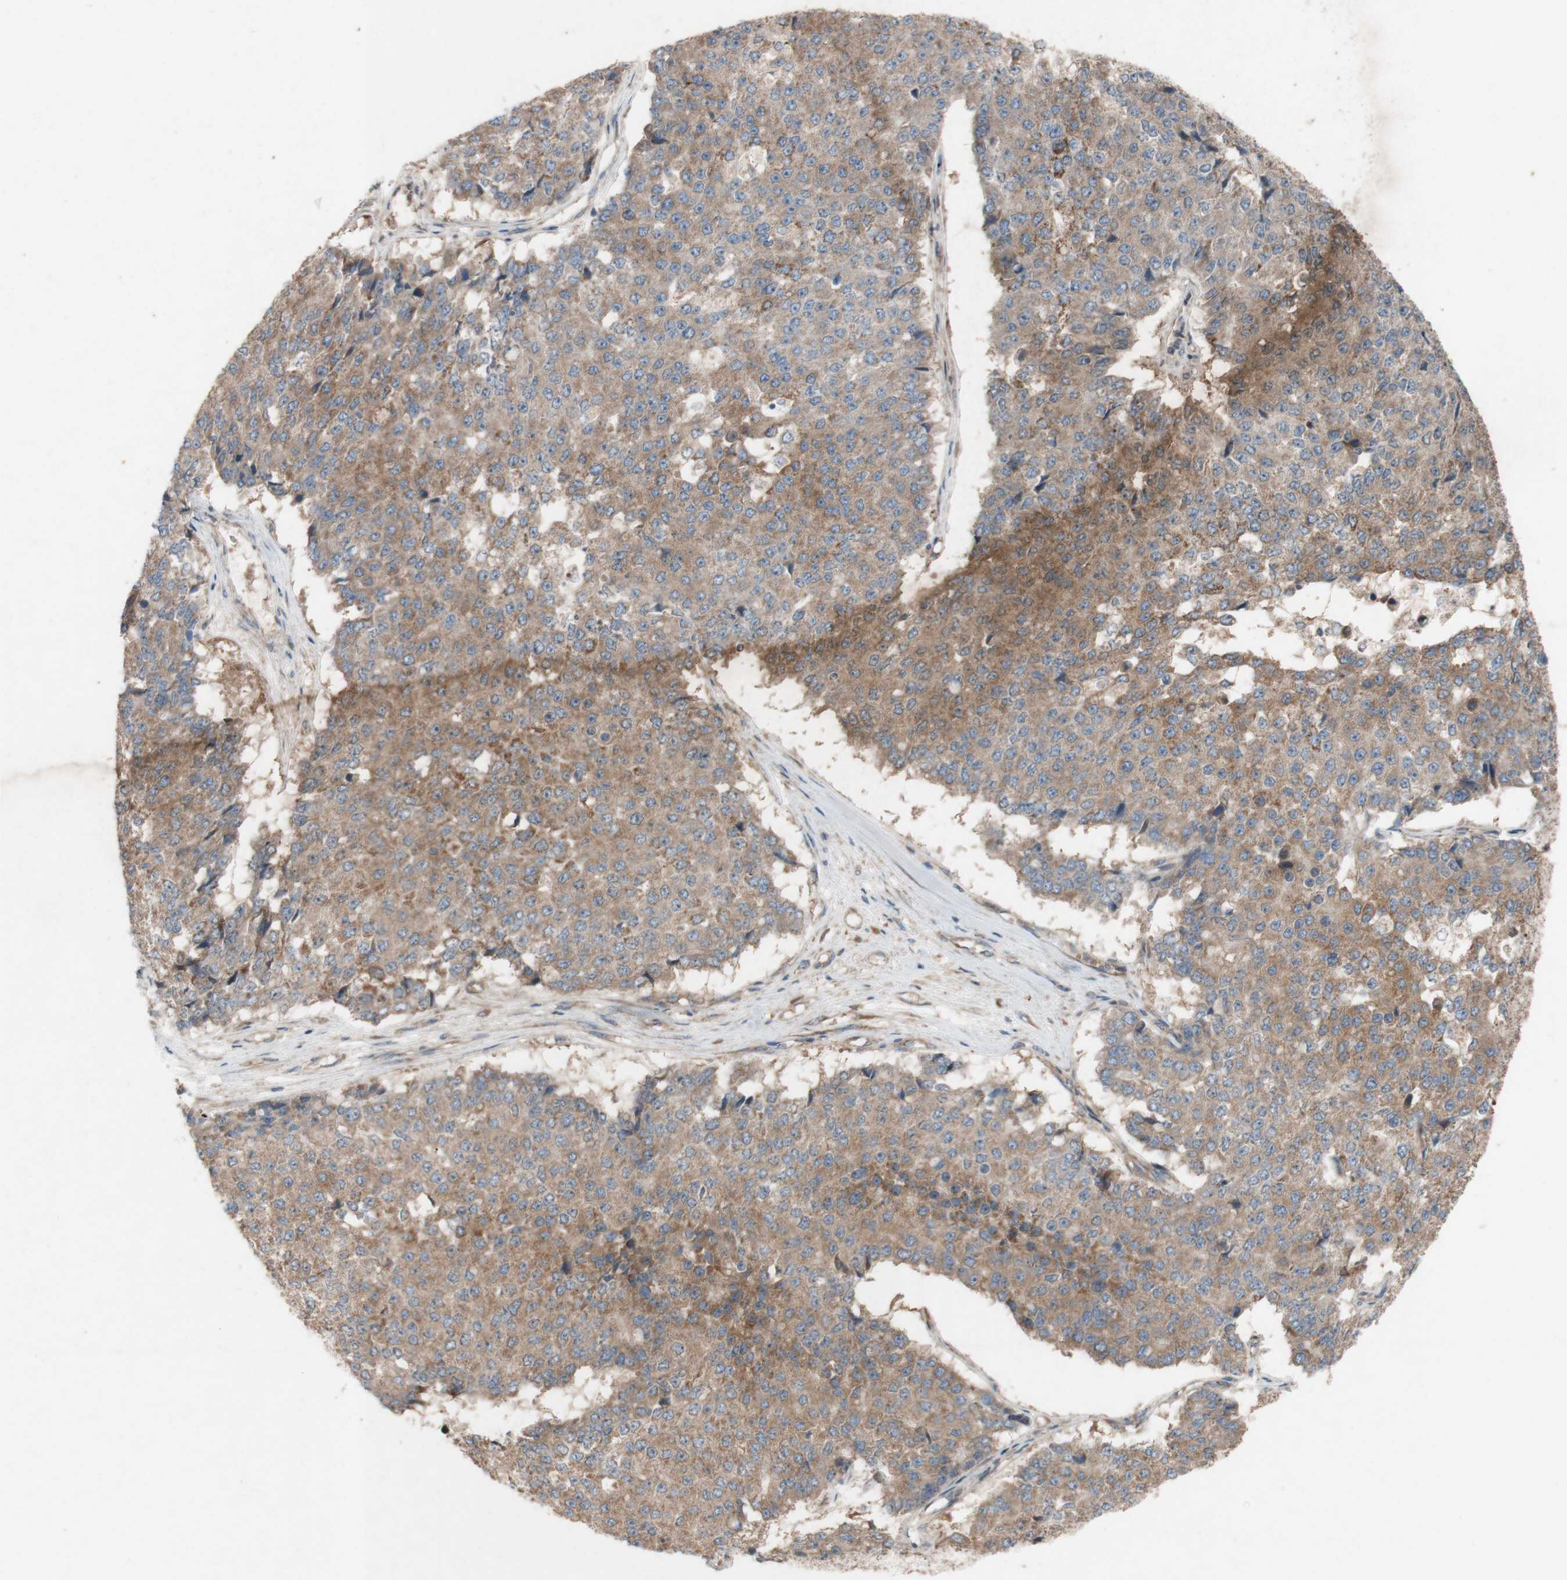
{"staining": {"intensity": "moderate", "quantity": ">75%", "location": "cytoplasmic/membranous"}, "tissue": "pancreatic cancer", "cell_type": "Tumor cells", "image_type": "cancer", "snomed": [{"axis": "morphology", "description": "Adenocarcinoma, NOS"}, {"axis": "topography", "description": "Pancreas"}], "caption": "About >75% of tumor cells in human pancreatic adenocarcinoma exhibit moderate cytoplasmic/membranous protein positivity as visualized by brown immunohistochemical staining.", "gene": "TST", "patient": {"sex": "male", "age": 50}}